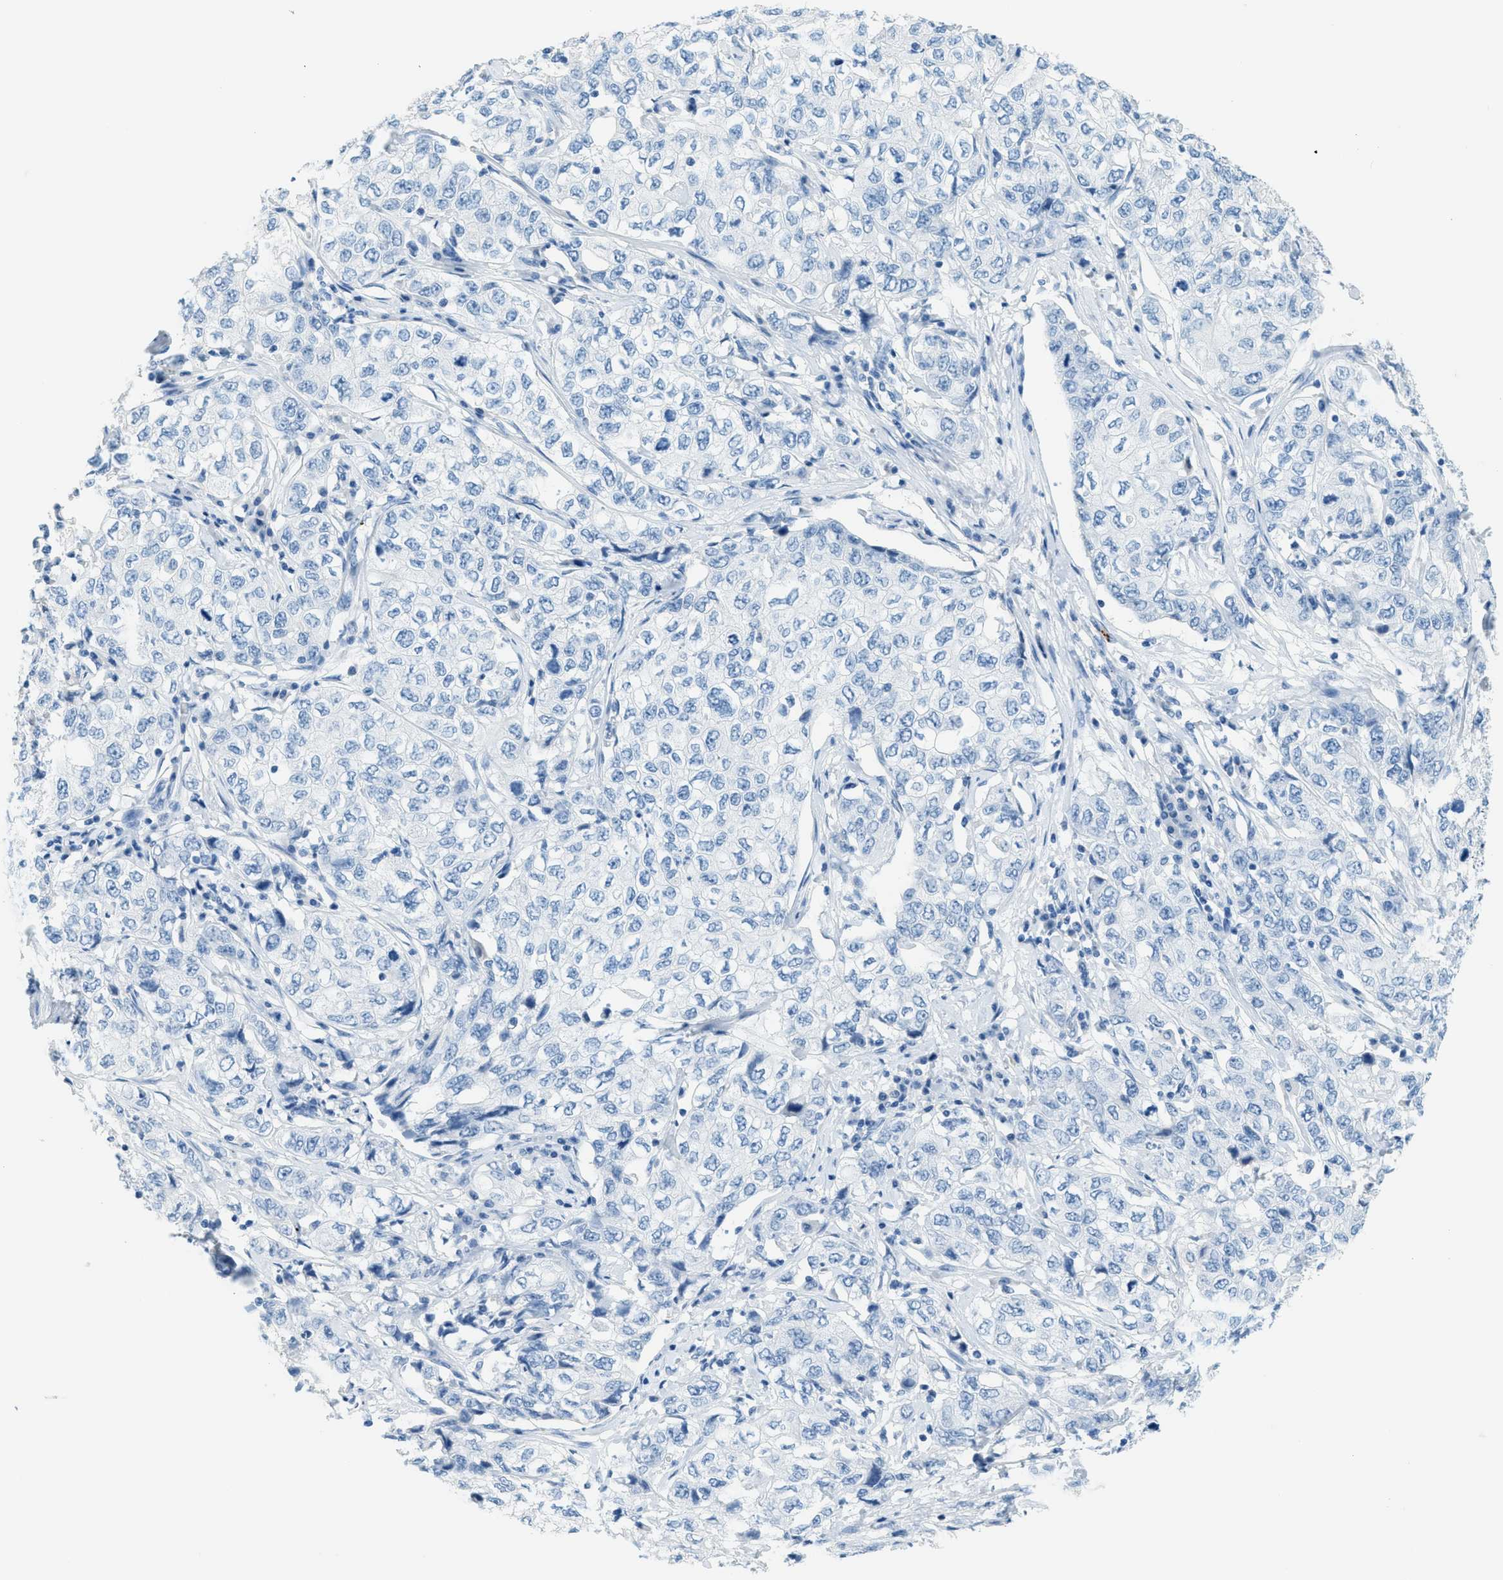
{"staining": {"intensity": "negative", "quantity": "none", "location": "none"}, "tissue": "stomach cancer", "cell_type": "Tumor cells", "image_type": "cancer", "snomed": [{"axis": "morphology", "description": "Adenocarcinoma, NOS"}, {"axis": "topography", "description": "Stomach"}], "caption": "This is an immunohistochemistry image of stomach cancer. There is no positivity in tumor cells.", "gene": "PPBP", "patient": {"sex": "male", "age": 48}}